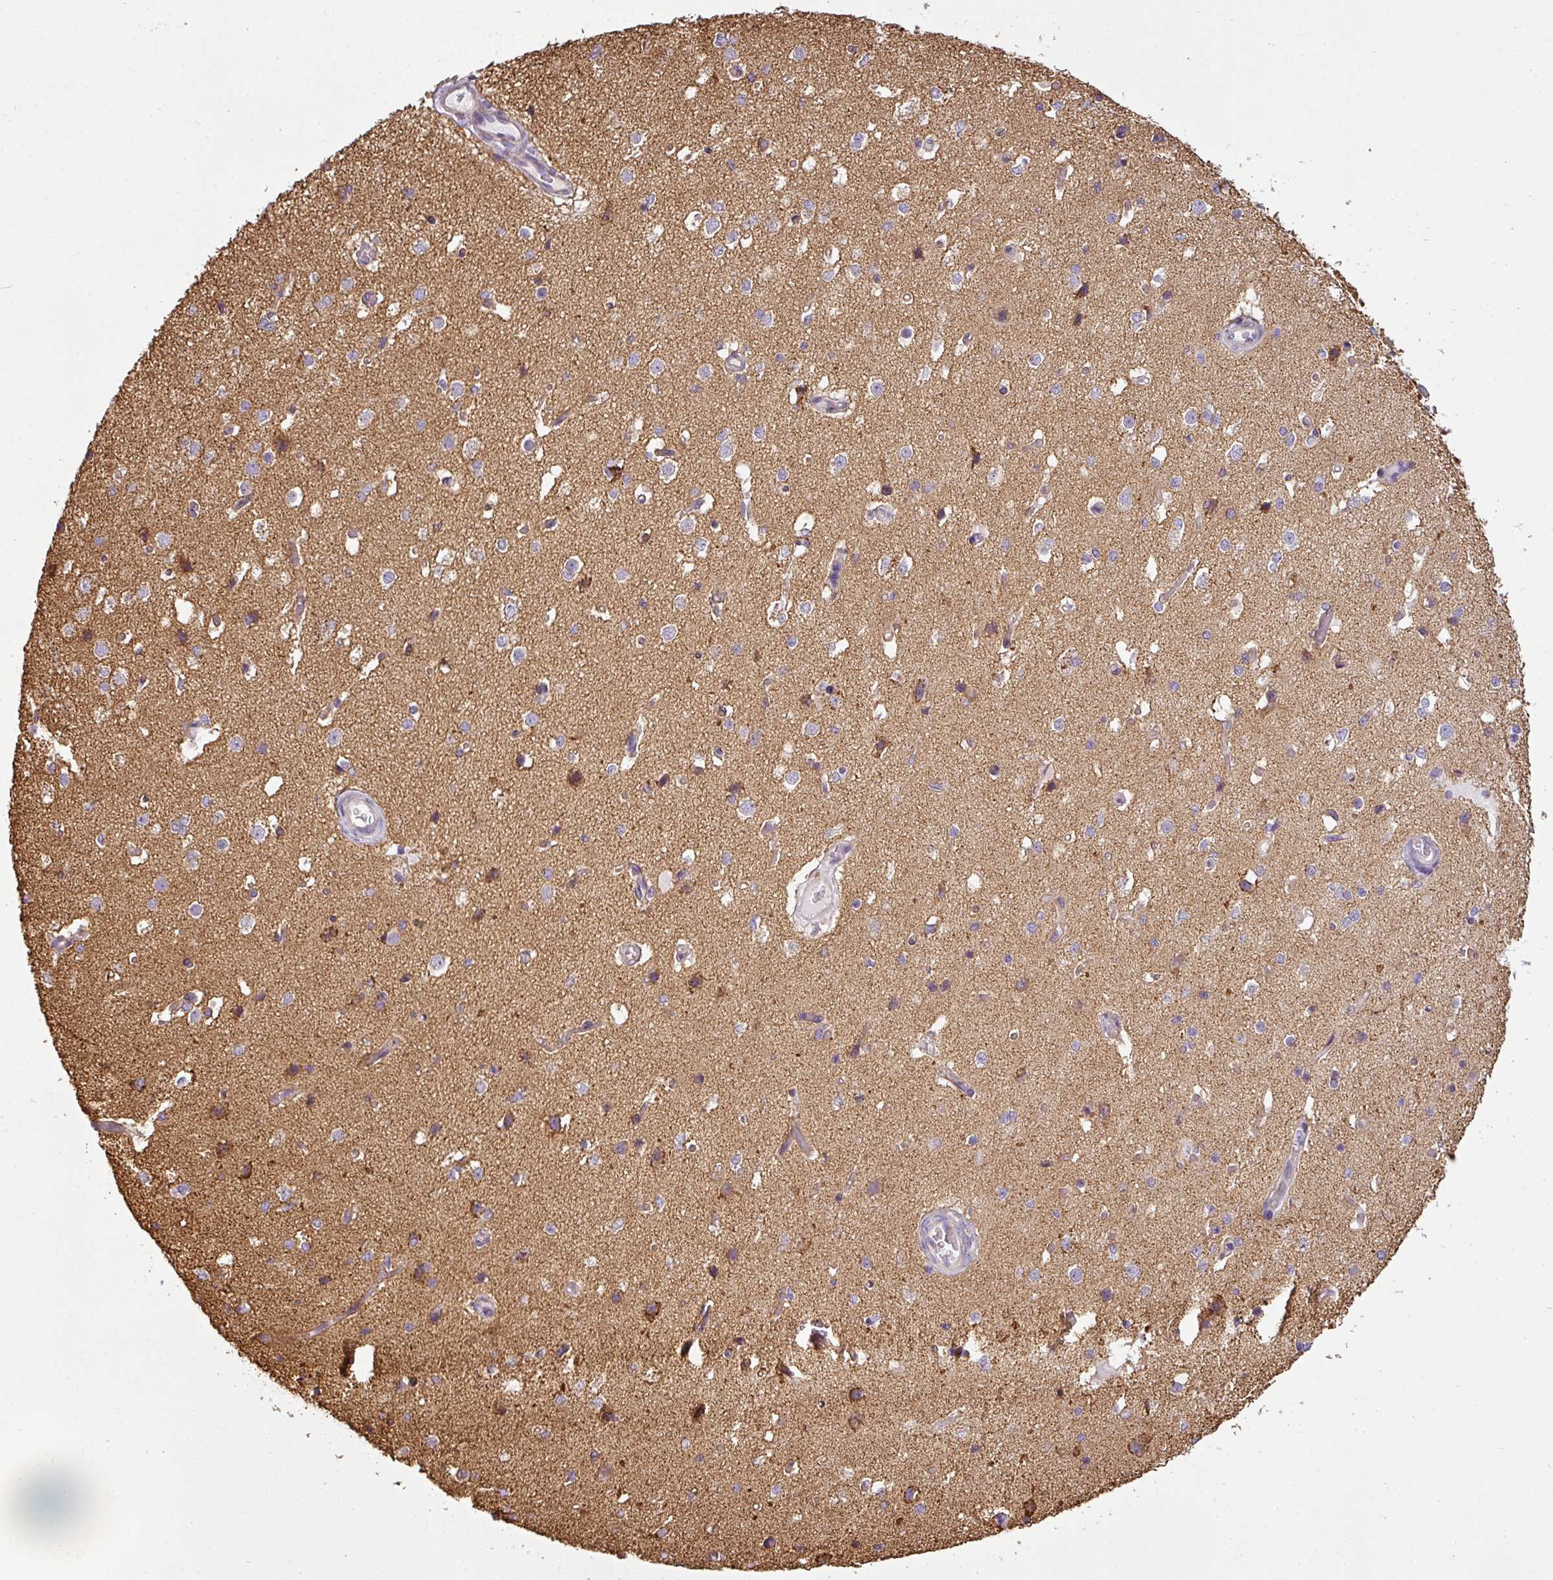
{"staining": {"intensity": "negative", "quantity": "none", "location": "none"}, "tissue": "cerebral cortex", "cell_type": "Endothelial cells", "image_type": "normal", "snomed": [{"axis": "morphology", "description": "Normal tissue, NOS"}, {"axis": "morphology", "description": "Inflammation, NOS"}, {"axis": "topography", "description": "Cerebral cortex"}], "caption": "This is a histopathology image of IHC staining of unremarkable cerebral cortex, which shows no positivity in endothelial cells. (Brightfield microscopy of DAB (3,3'-diaminobenzidine) immunohistochemistry at high magnification).", "gene": "ANKRD18A", "patient": {"sex": "male", "age": 6}}